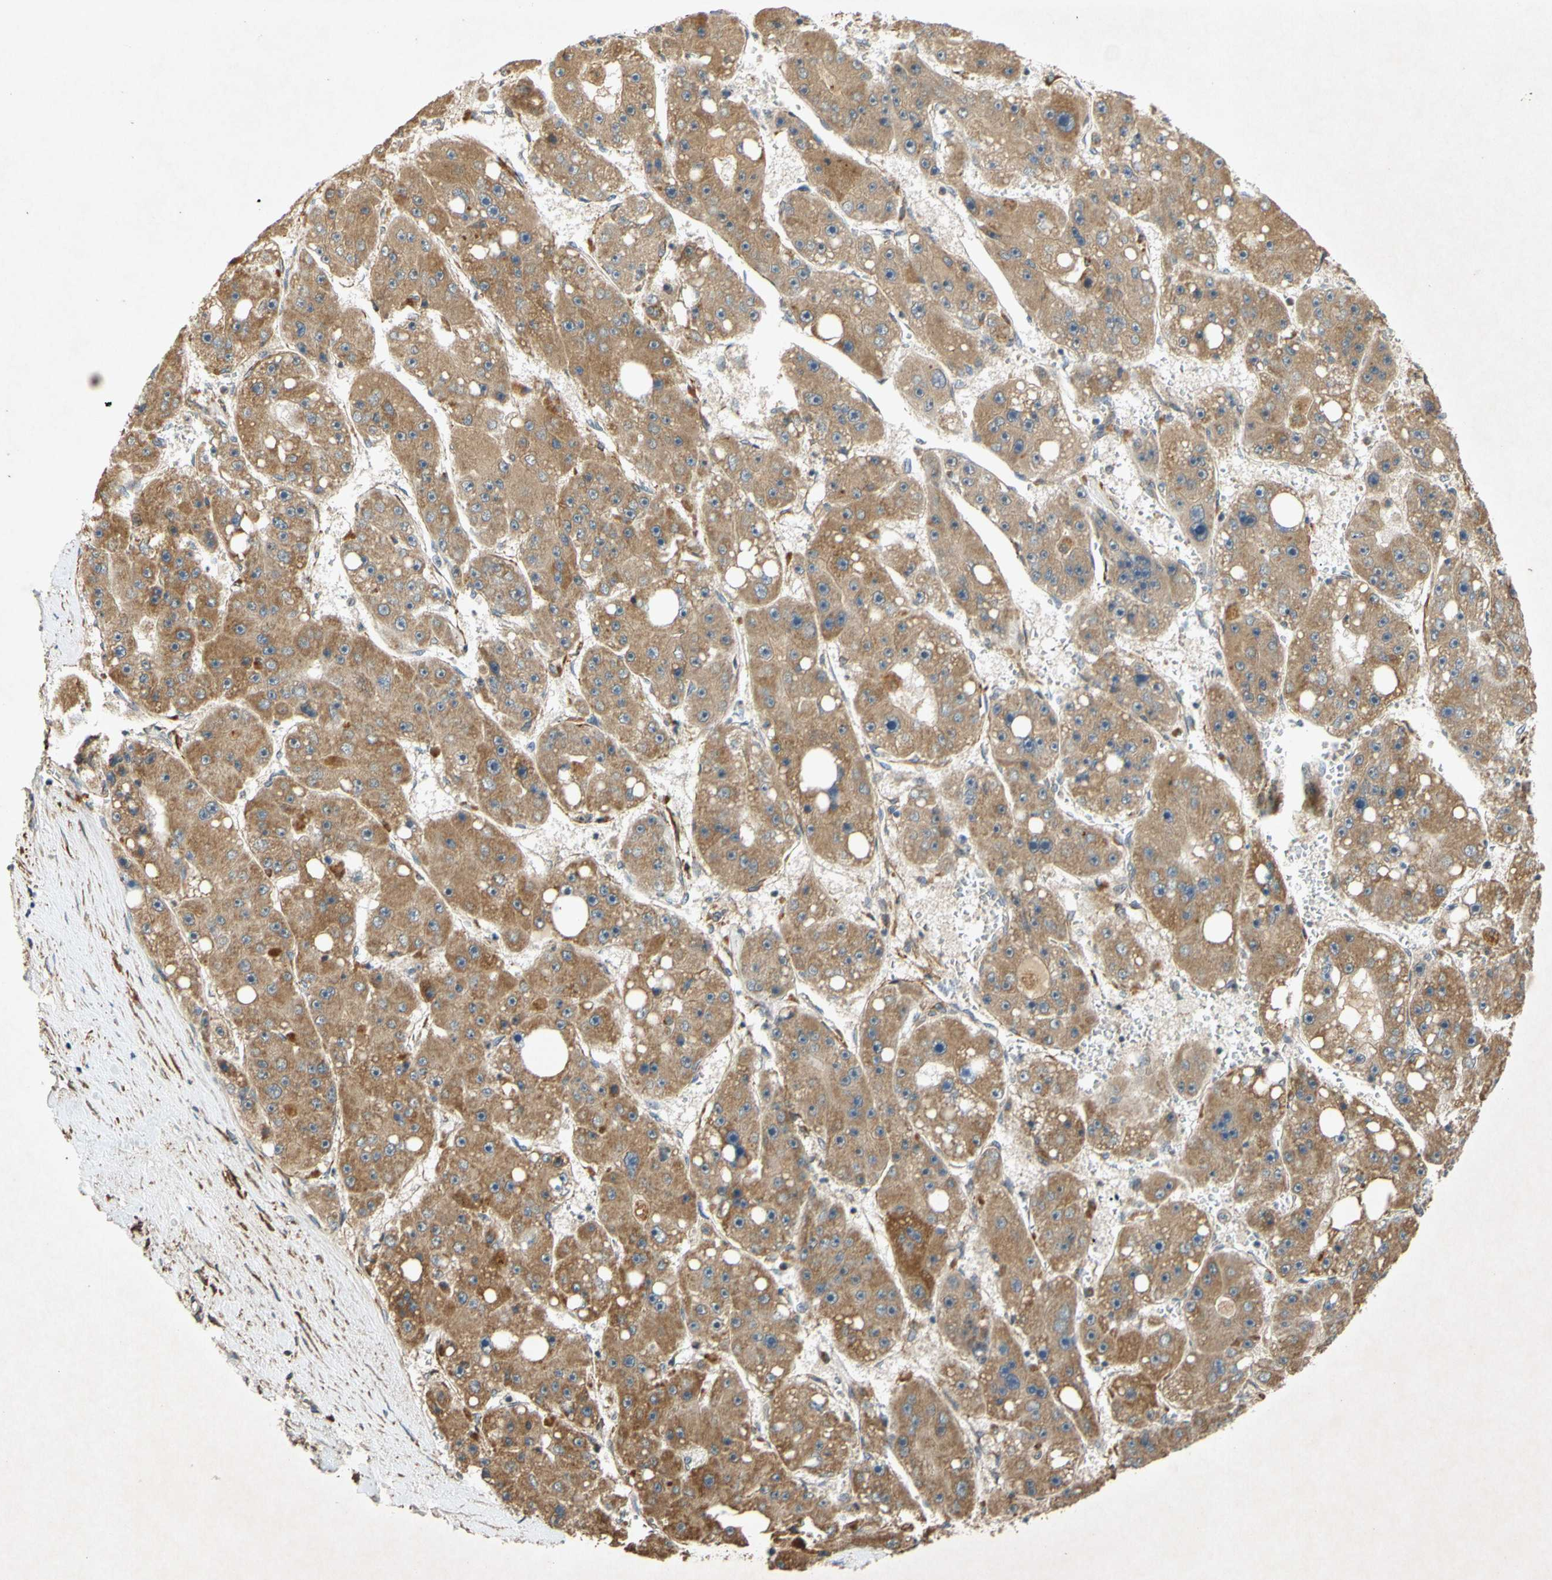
{"staining": {"intensity": "moderate", "quantity": ">75%", "location": "cytoplasmic/membranous"}, "tissue": "liver cancer", "cell_type": "Tumor cells", "image_type": "cancer", "snomed": [{"axis": "morphology", "description": "Carcinoma, Hepatocellular, NOS"}, {"axis": "topography", "description": "Liver"}], "caption": "Protein staining reveals moderate cytoplasmic/membranous positivity in about >75% of tumor cells in liver cancer (hepatocellular carcinoma). Using DAB (3,3'-diaminobenzidine) (brown) and hematoxylin (blue) stains, captured at high magnification using brightfield microscopy.", "gene": "PARD6A", "patient": {"sex": "female", "age": 61}}